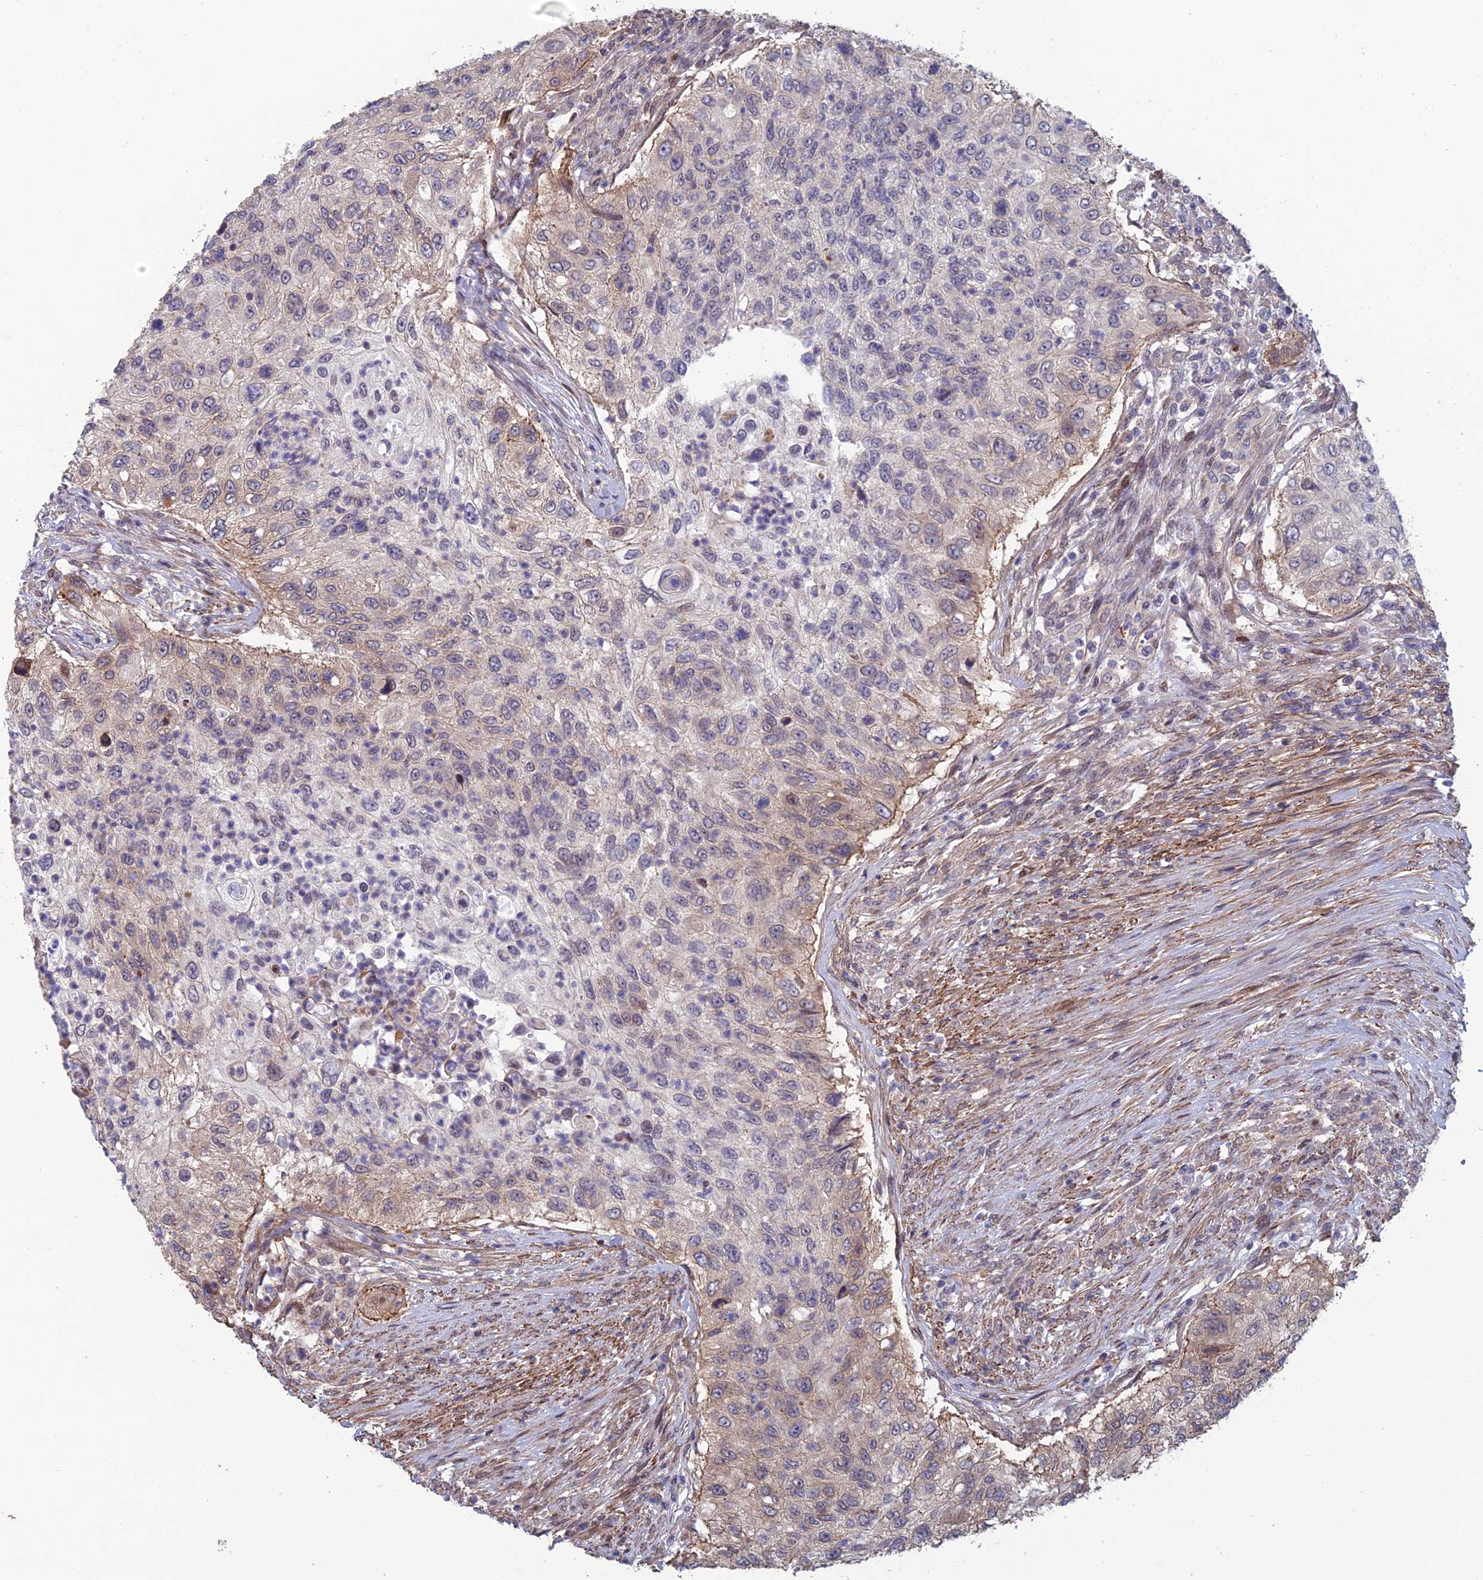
{"staining": {"intensity": "weak", "quantity": "<25%", "location": "cytoplasmic/membranous"}, "tissue": "urothelial cancer", "cell_type": "Tumor cells", "image_type": "cancer", "snomed": [{"axis": "morphology", "description": "Urothelial carcinoma, High grade"}, {"axis": "topography", "description": "Urinary bladder"}], "caption": "IHC image of neoplastic tissue: urothelial carcinoma (high-grade) stained with DAB (3,3'-diaminobenzidine) displays no significant protein expression in tumor cells. The staining is performed using DAB brown chromogen with nuclei counter-stained in using hematoxylin.", "gene": "CCDC183", "patient": {"sex": "female", "age": 60}}